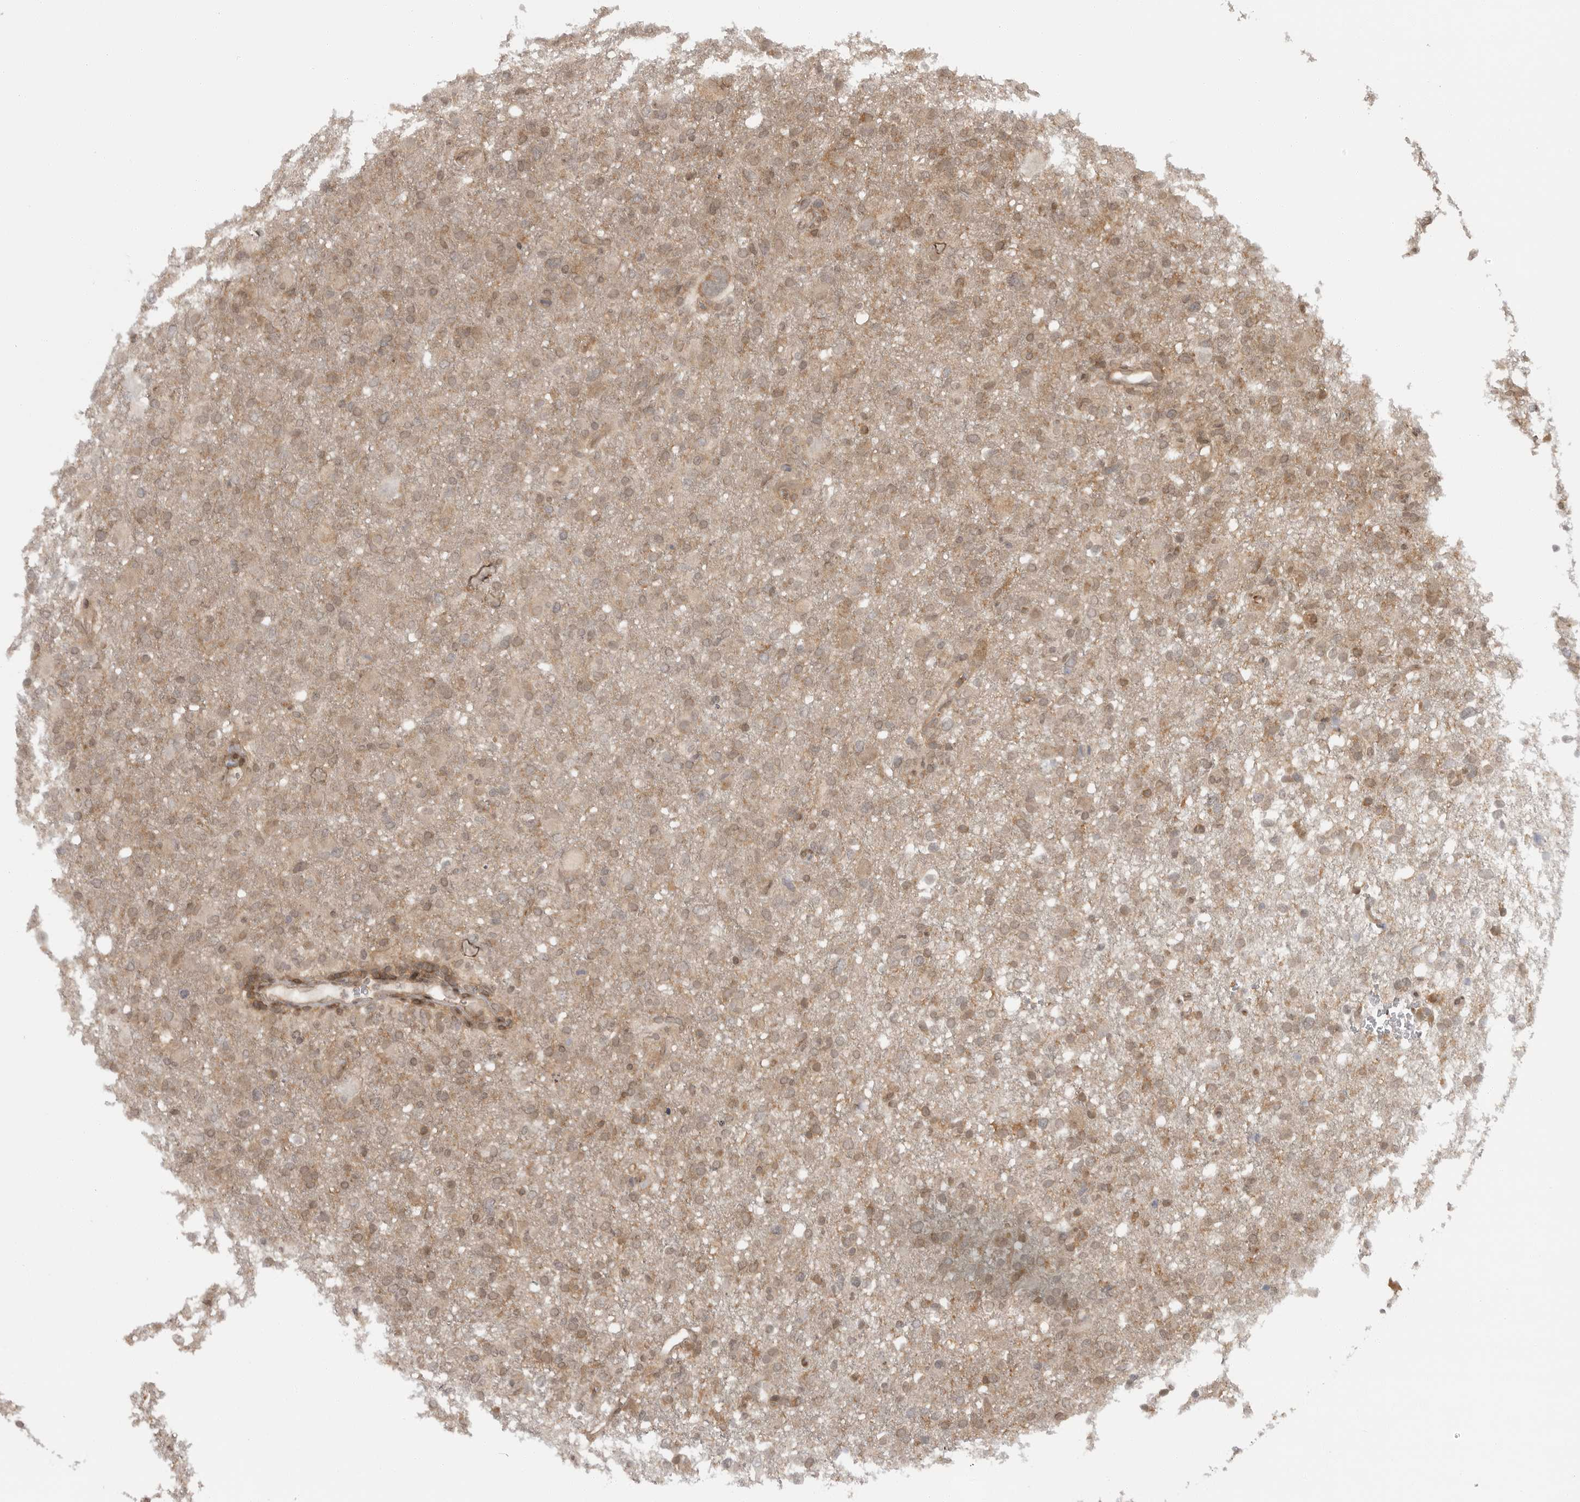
{"staining": {"intensity": "weak", "quantity": ">75%", "location": "cytoplasmic/membranous"}, "tissue": "glioma", "cell_type": "Tumor cells", "image_type": "cancer", "snomed": [{"axis": "morphology", "description": "Glioma, malignant, High grade"}, {"axis": "topography", "description": "Brain"}], "caption": "Immunohistochemical staining of human high-grade glioma (malignant) exhibits low levels of weak cytoplasmic/membranous positivity in about >75% of tumor cells.", "gene": "SZRD1", "patient": {"sex": "female", "age": 57}}